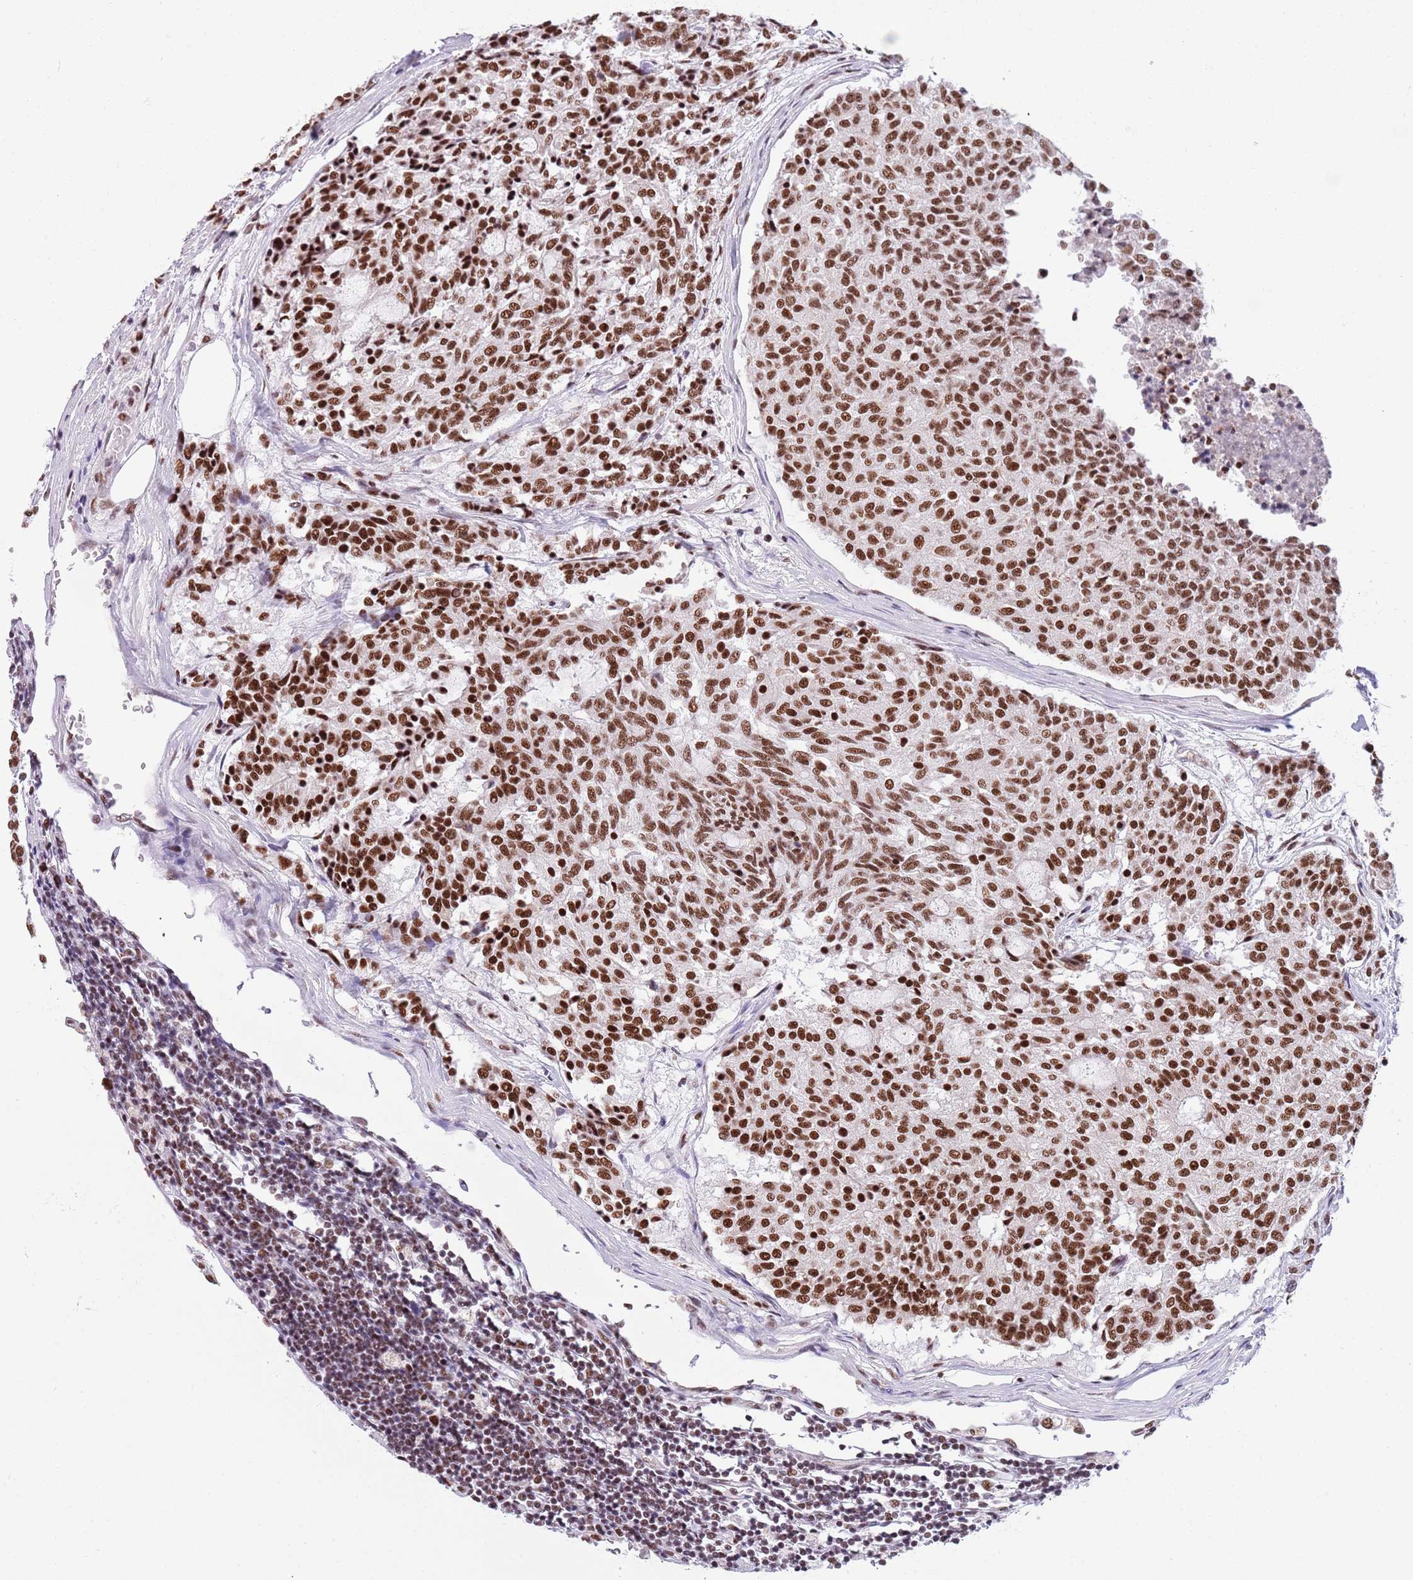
{"staining": {"intensity": "strong", "quantity": ">75%", "location": "nuclear"}, "tissue": "carcinoid", "cell_type": "Tumor cells", "image_type": "cancer", "snomed": [{"axis": "morphology", "description": "Carcinoid, malignant, NOS"}, {"axis": "topography", "description": "Pancreas"}], "caption": "This micrograph exhibits malignant carcinoid stained with immunohistochemistry to label a protein in brown. The nuclear of tumor cells show strong positivity for the protein. Nuclei are counter-stained blue.", "gene": "SF3A2", "patient": {"sex": "female", "age": 54}}